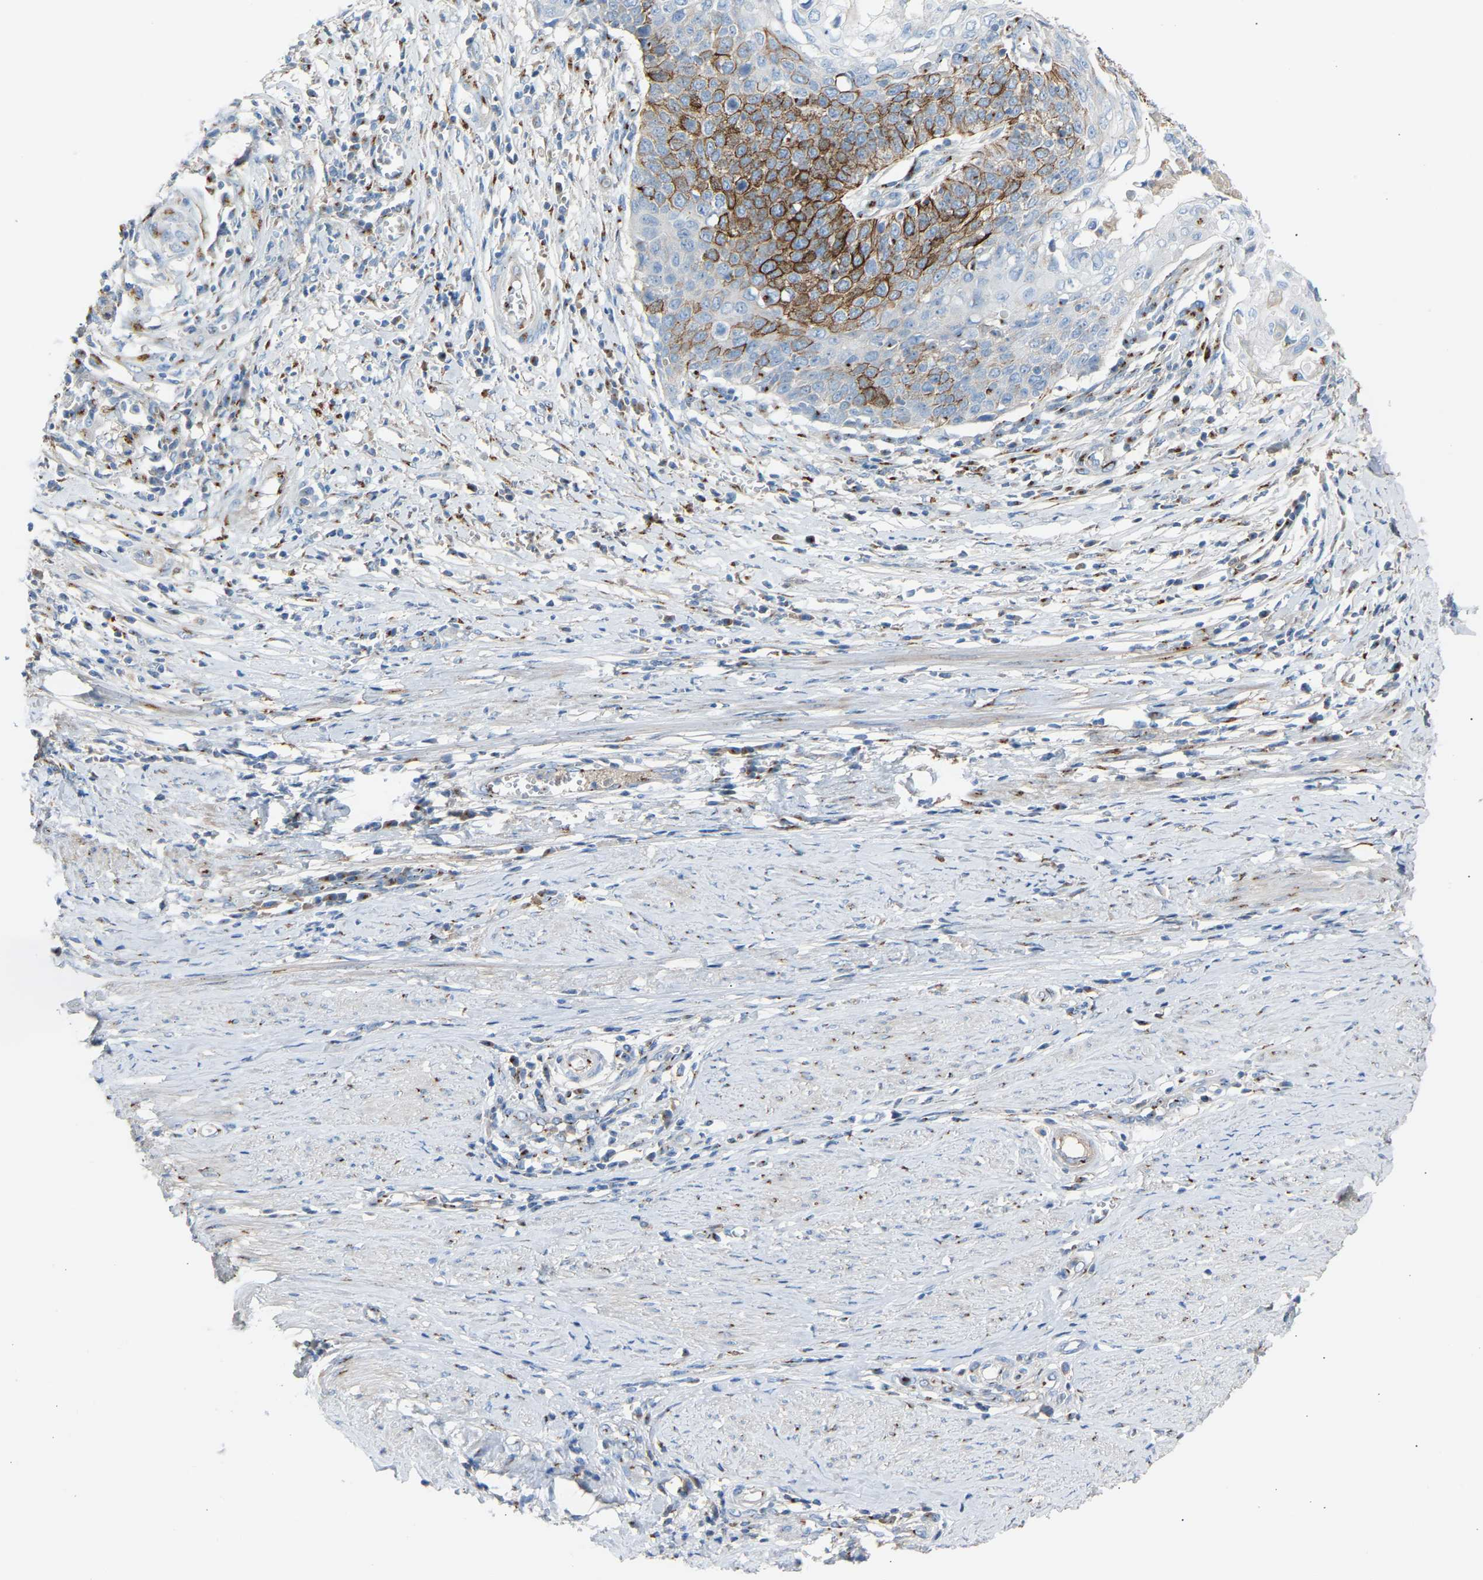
{"staining": {"intensity": "strong", "quantity": "<25%", "location": "cytoplasmic/membranous"}, "tissue": "cervical cancer", "cell_type": "Tumor cells", "image_type": "cancer", "snomed": [{"axis": "morphology", "description": "Squamous cell carcinoma, NOS"}, {"axis": "topography", "description": "Cervix"}], "caption": "Protein expression analysis of squamous cell carcinoma (cervical) exhibits strong cytoplasmic/membranous positivity in about <25% of tumor cells. Ihc stains the protein in brown and the nuclei are stained blue.", "gene": "CYREN", "patient": {"sex": "female", "age": 39}}